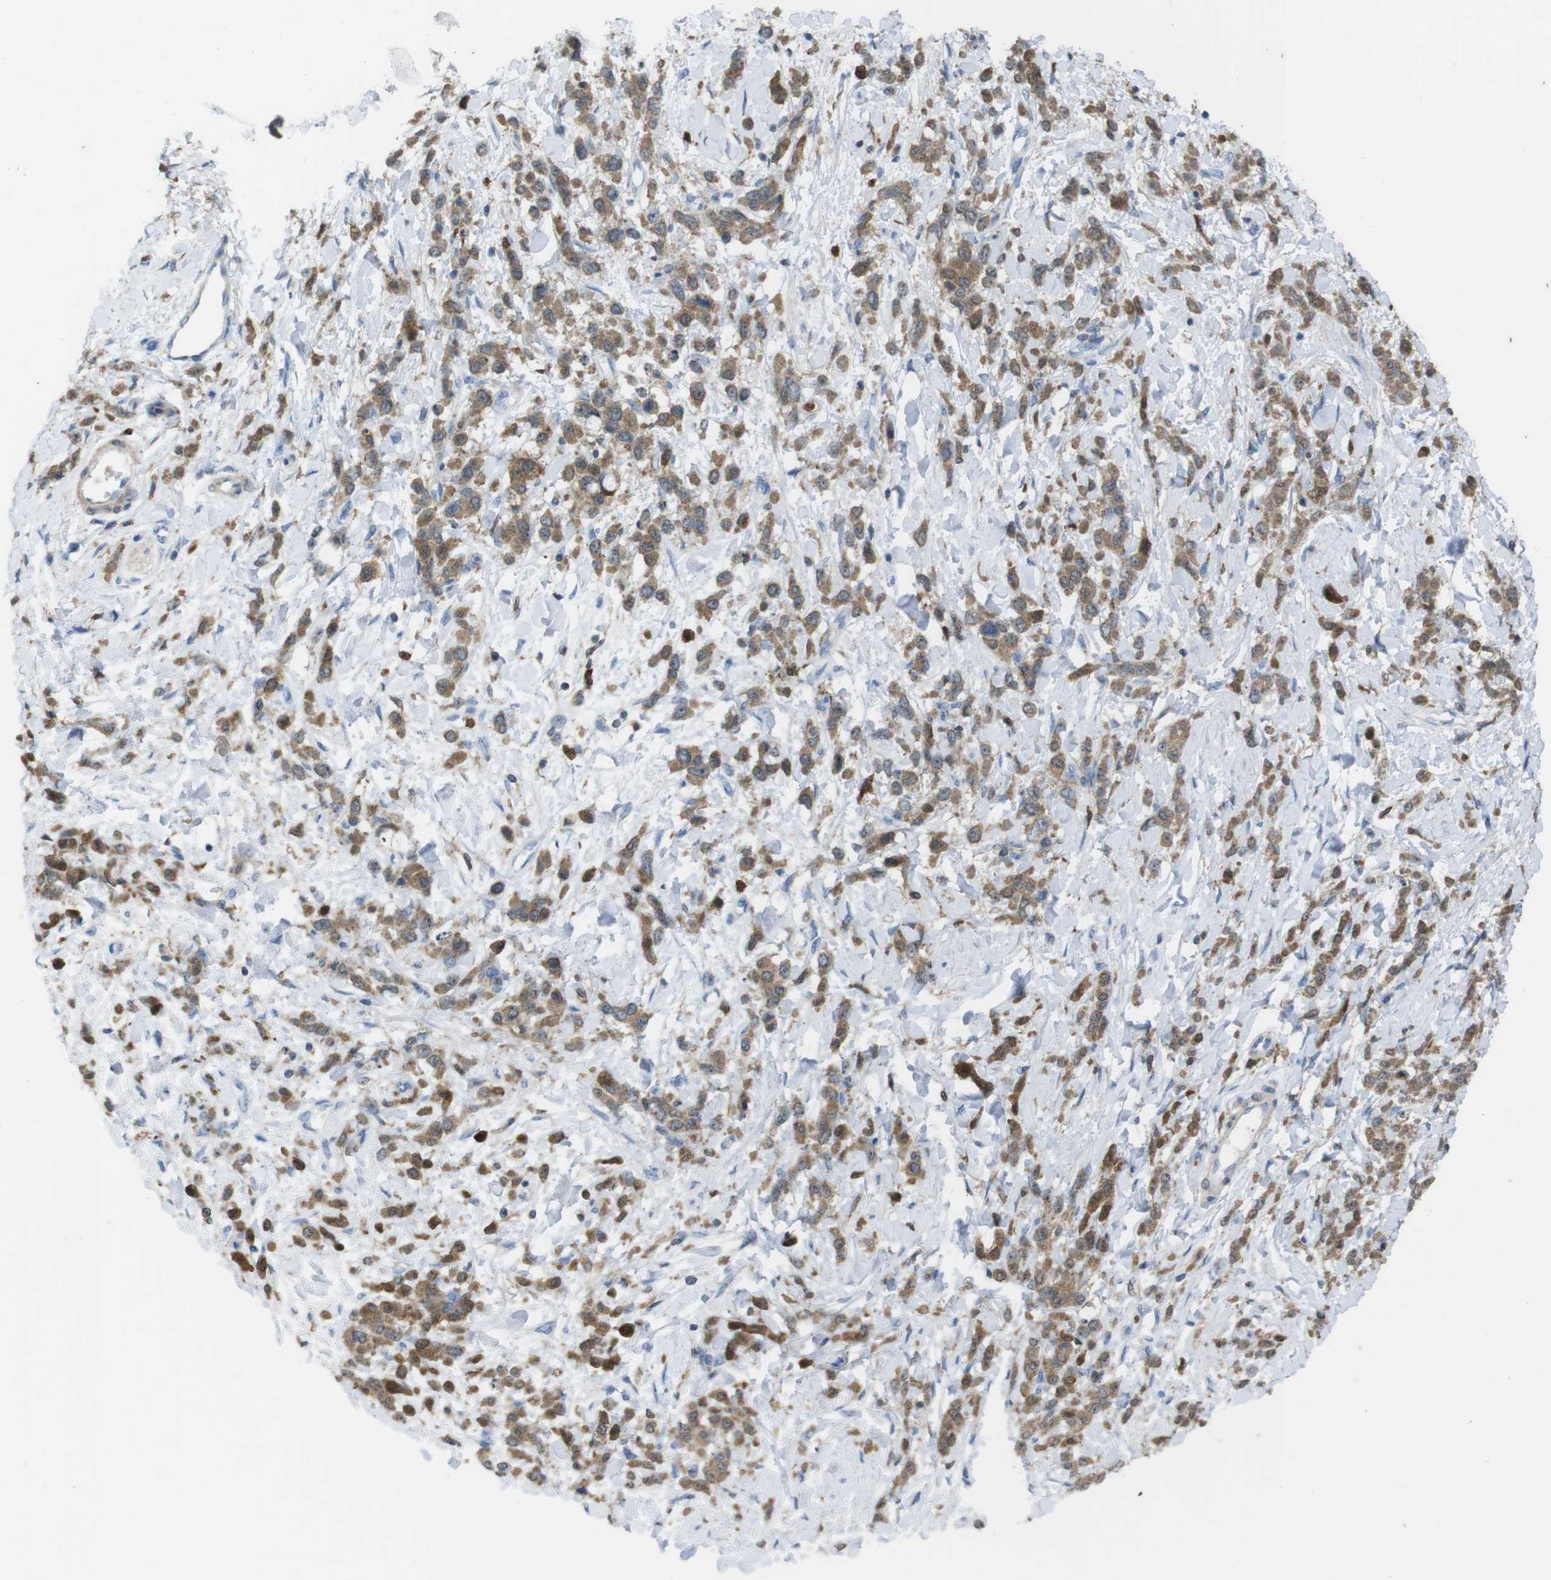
{"staining": {"intensity": "moderate", "quantity": ">75%", "location": "cytoplasmic/membranous"}, "tissue": "stomach cancer", "cell_type": "Tumor cells", "image_type": "cancer", "snomed": [{"axis": "morphology", "description": "Normal tissue, NOS"}, {"axis": "morphology", "description": "Adenocarcinoma, NOS"}, {"axis": "topography", "description": "Stomach"}], "caption": "Stomach cancer stained with immunohistochemistry (IHC) exhibits moderate cytoplasmic/membranous positivity in about >75% of tumor cells.", "gene": "PRKCD", "patient": {"sex": "male", "age": 82}}